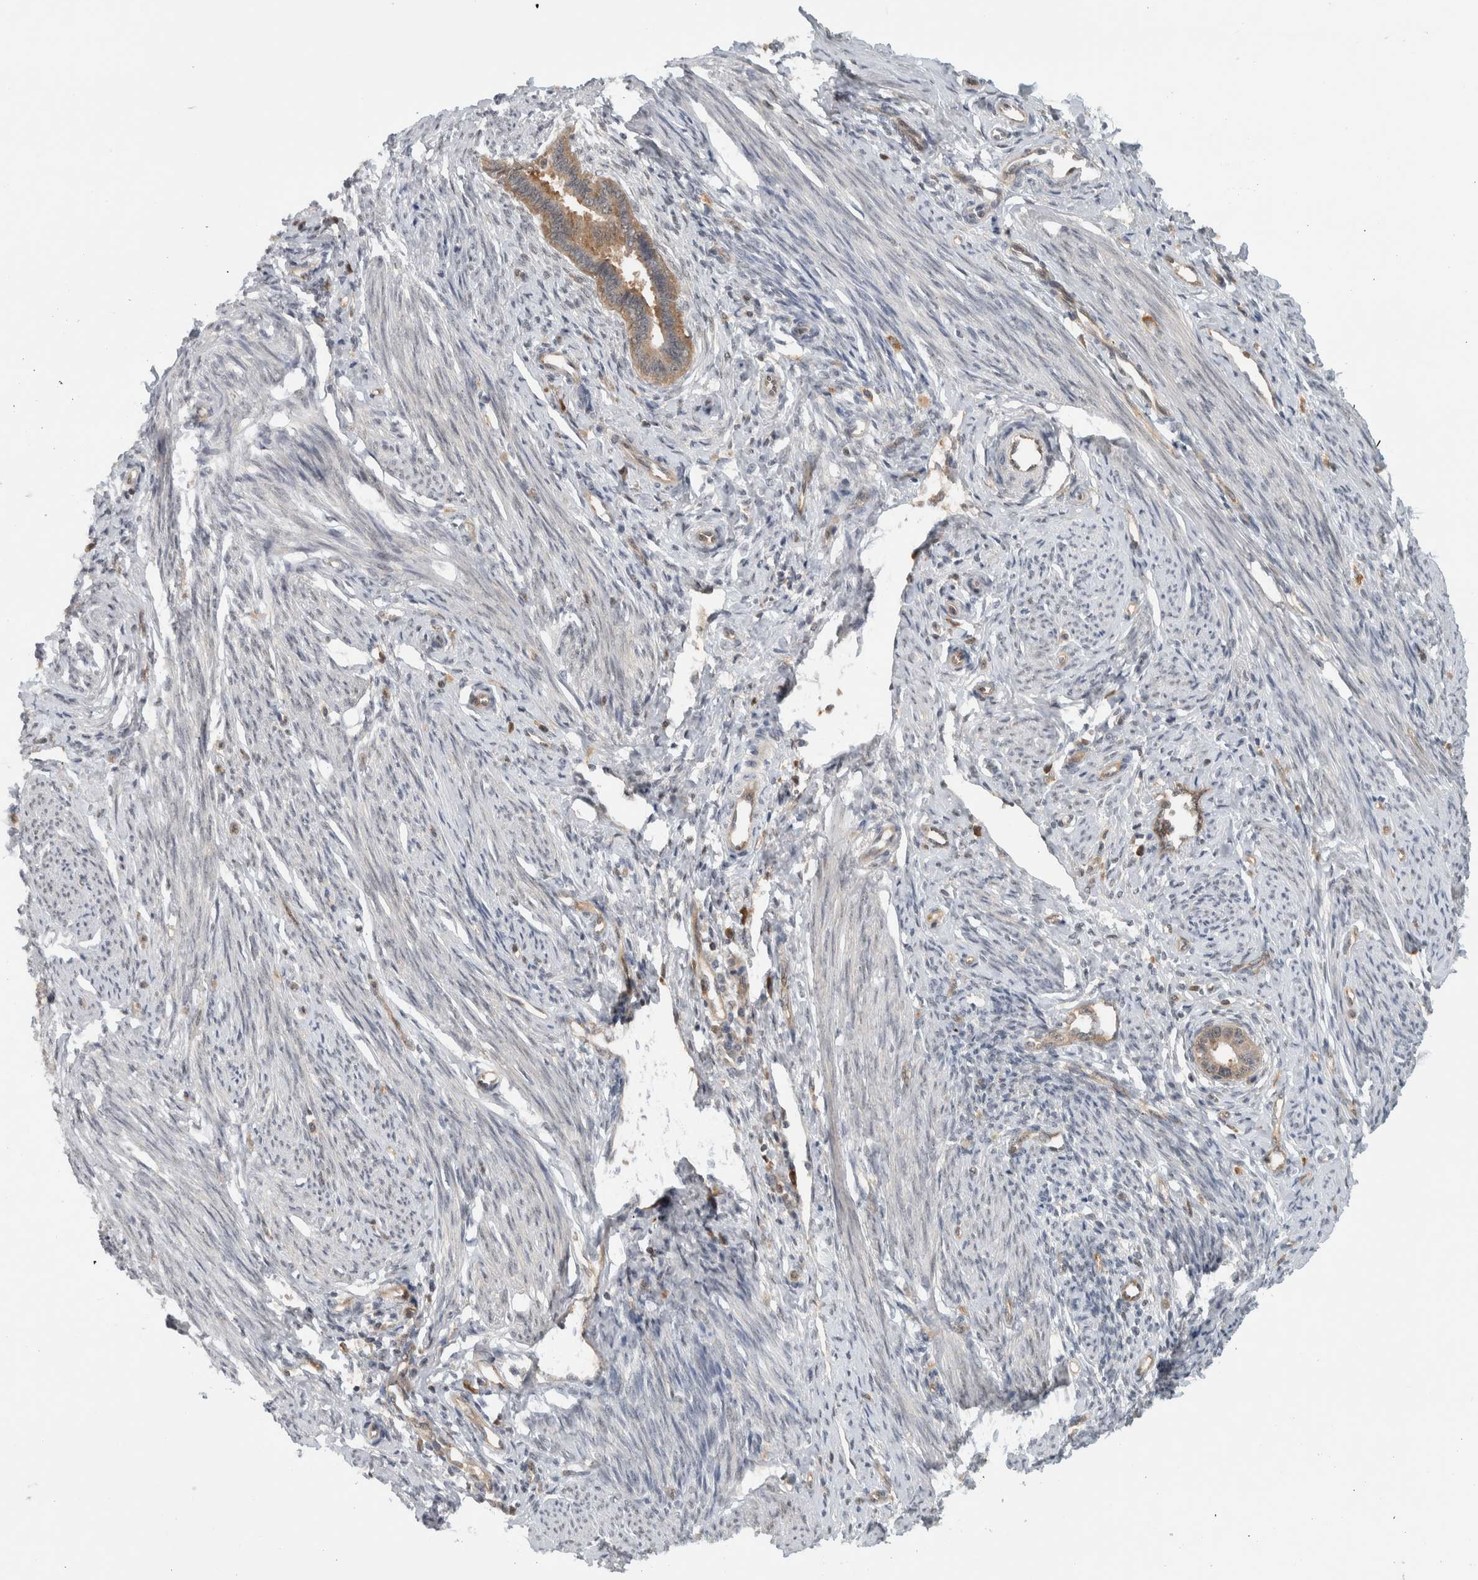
{"staining": {"intensity": "weak", "quantity": "<25%", "location": "cytoplasmic/membranous"}, "tissue": "endometrium", "cell_type": "Cells in endometrial stroma", "image_type": "normal", "snomed": [{"axis": "morphology", "description": "Normal tissue, NOS"}, {"axis": "topography", "description": "Endometrium"}], "caption": "The immunohistochemistry histopathology image has no significant expression in cells in endometrial stroma of endometrium.", "gene": "CCDC43", "patient": {"sex": "female", "age": 56}}